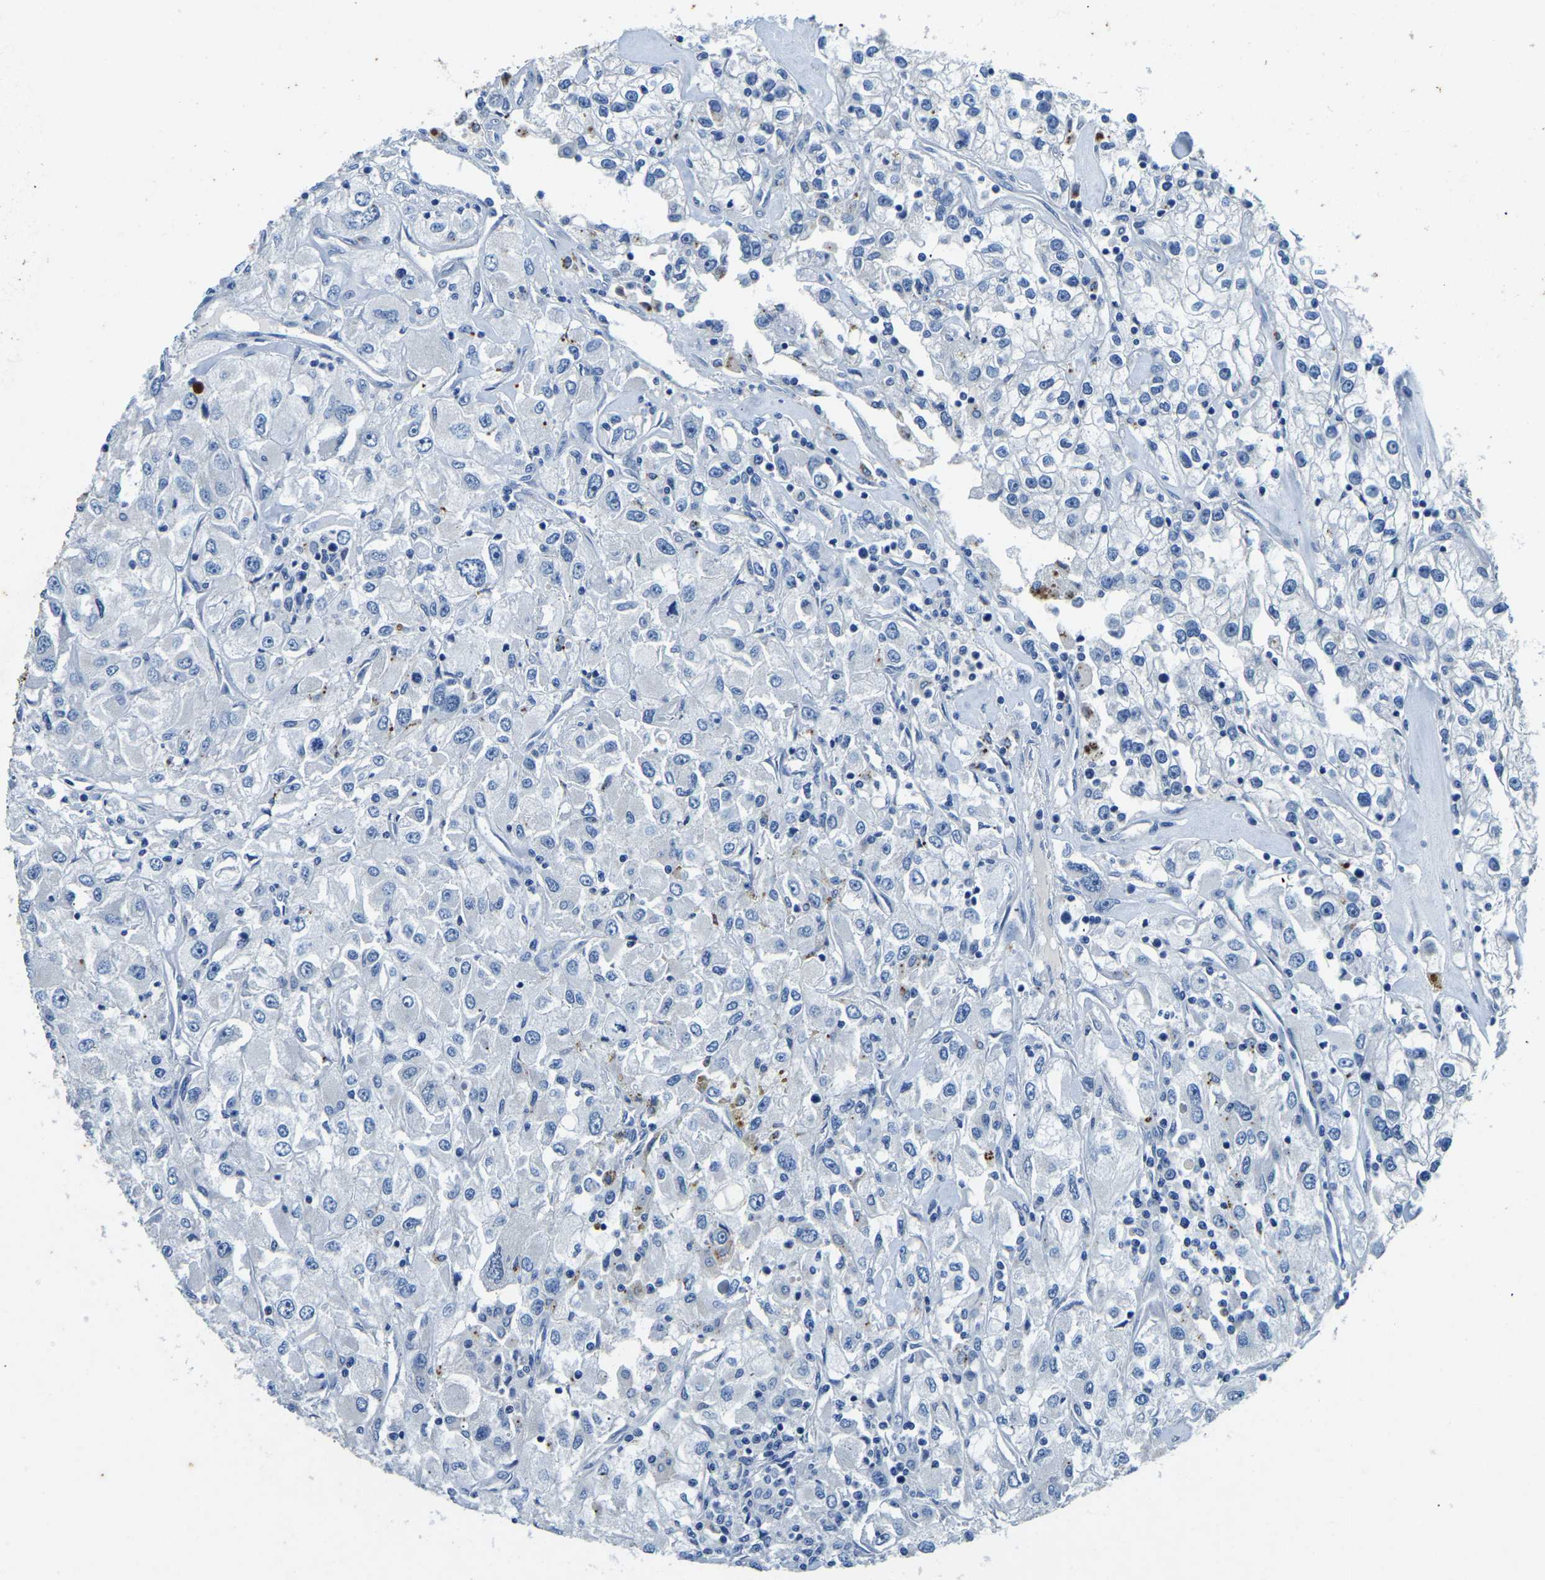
{"staining": {"intensity": "negative", "quantity": "none", "location": "none"}, "tissue": "renal cancer", "cell_type": "Tumor cells", "image_type": "cancer", "snomed": [{"axis": "morphology", "description": "Adenocarcinoma, NOS"}, {"axis": "topography", "description": "Kidney"}], "caption": "Adenocarcinoma (renal) stained for a protein using immunohistochemistry (IHC) shows no positivity tumor cells.", "gene": "UBN2", "patient": {"sex": "female", "age": 52}}